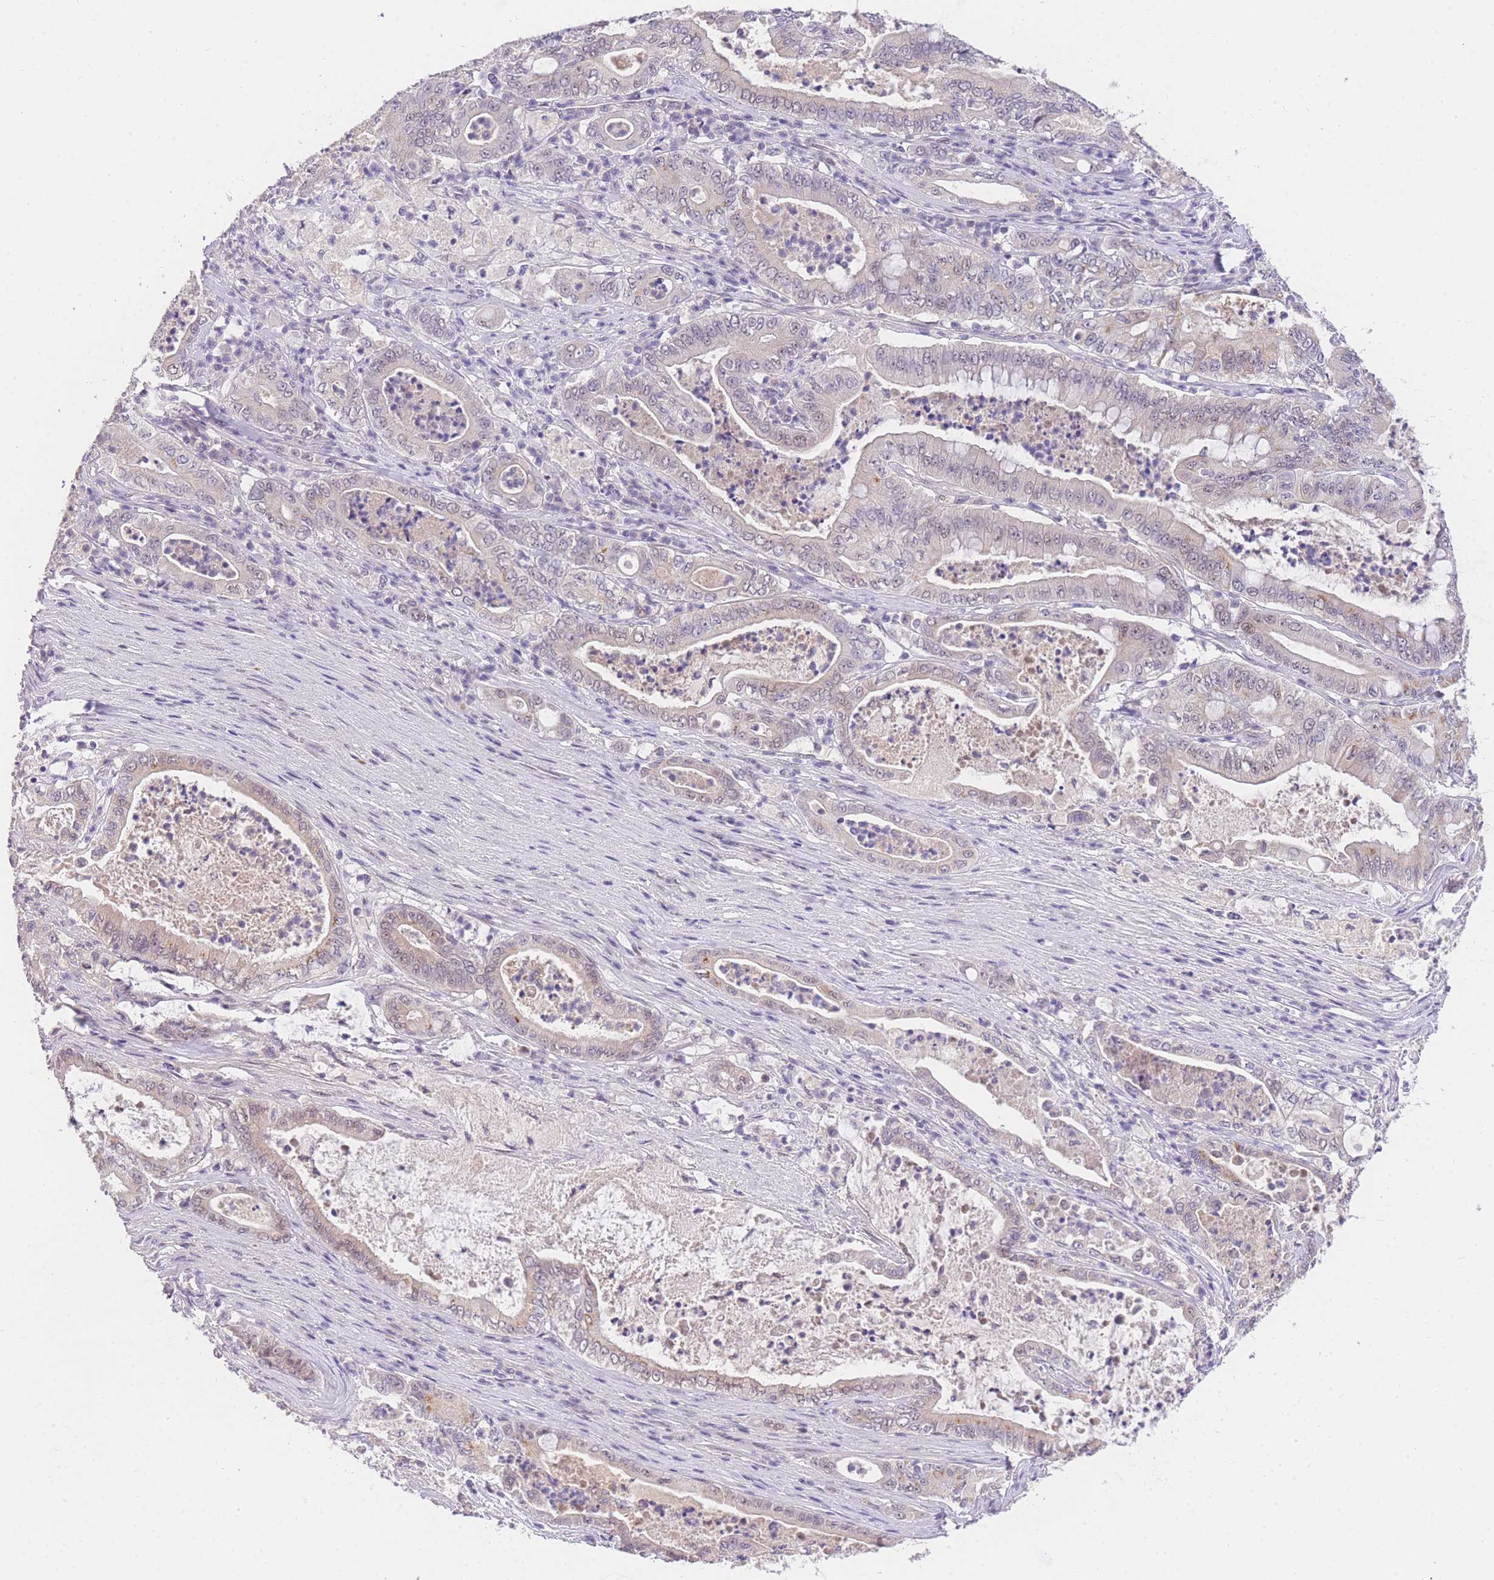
{"staining": {"intensity": "weak", "quantity": "25%-75%", "location": "nuclear"}, "tissue": "pancreatic cancer", "cell_type": "Tumor cells", "image_type": "cancer", "snomed": [{"axis": "morphology", "description": "Adenocarcinoma, NOS"}, {"axis": "topography", "description": "Pancreas"}], "caption": "IHC of human pancreatic cancer (adenocarcinoma) exhibits low levels of weak nuclear positivity in approximately 25%-75% of tumor cells. The staining was performed using DAB (3,3'-diaminobenzidine) to visualize the protein expression in brown, while the nuclei were stained in blue with hematoxylin (Magnification: 20x).", "gene": "SLC35F2", "patient": {"sex": "male", "age": 71}}